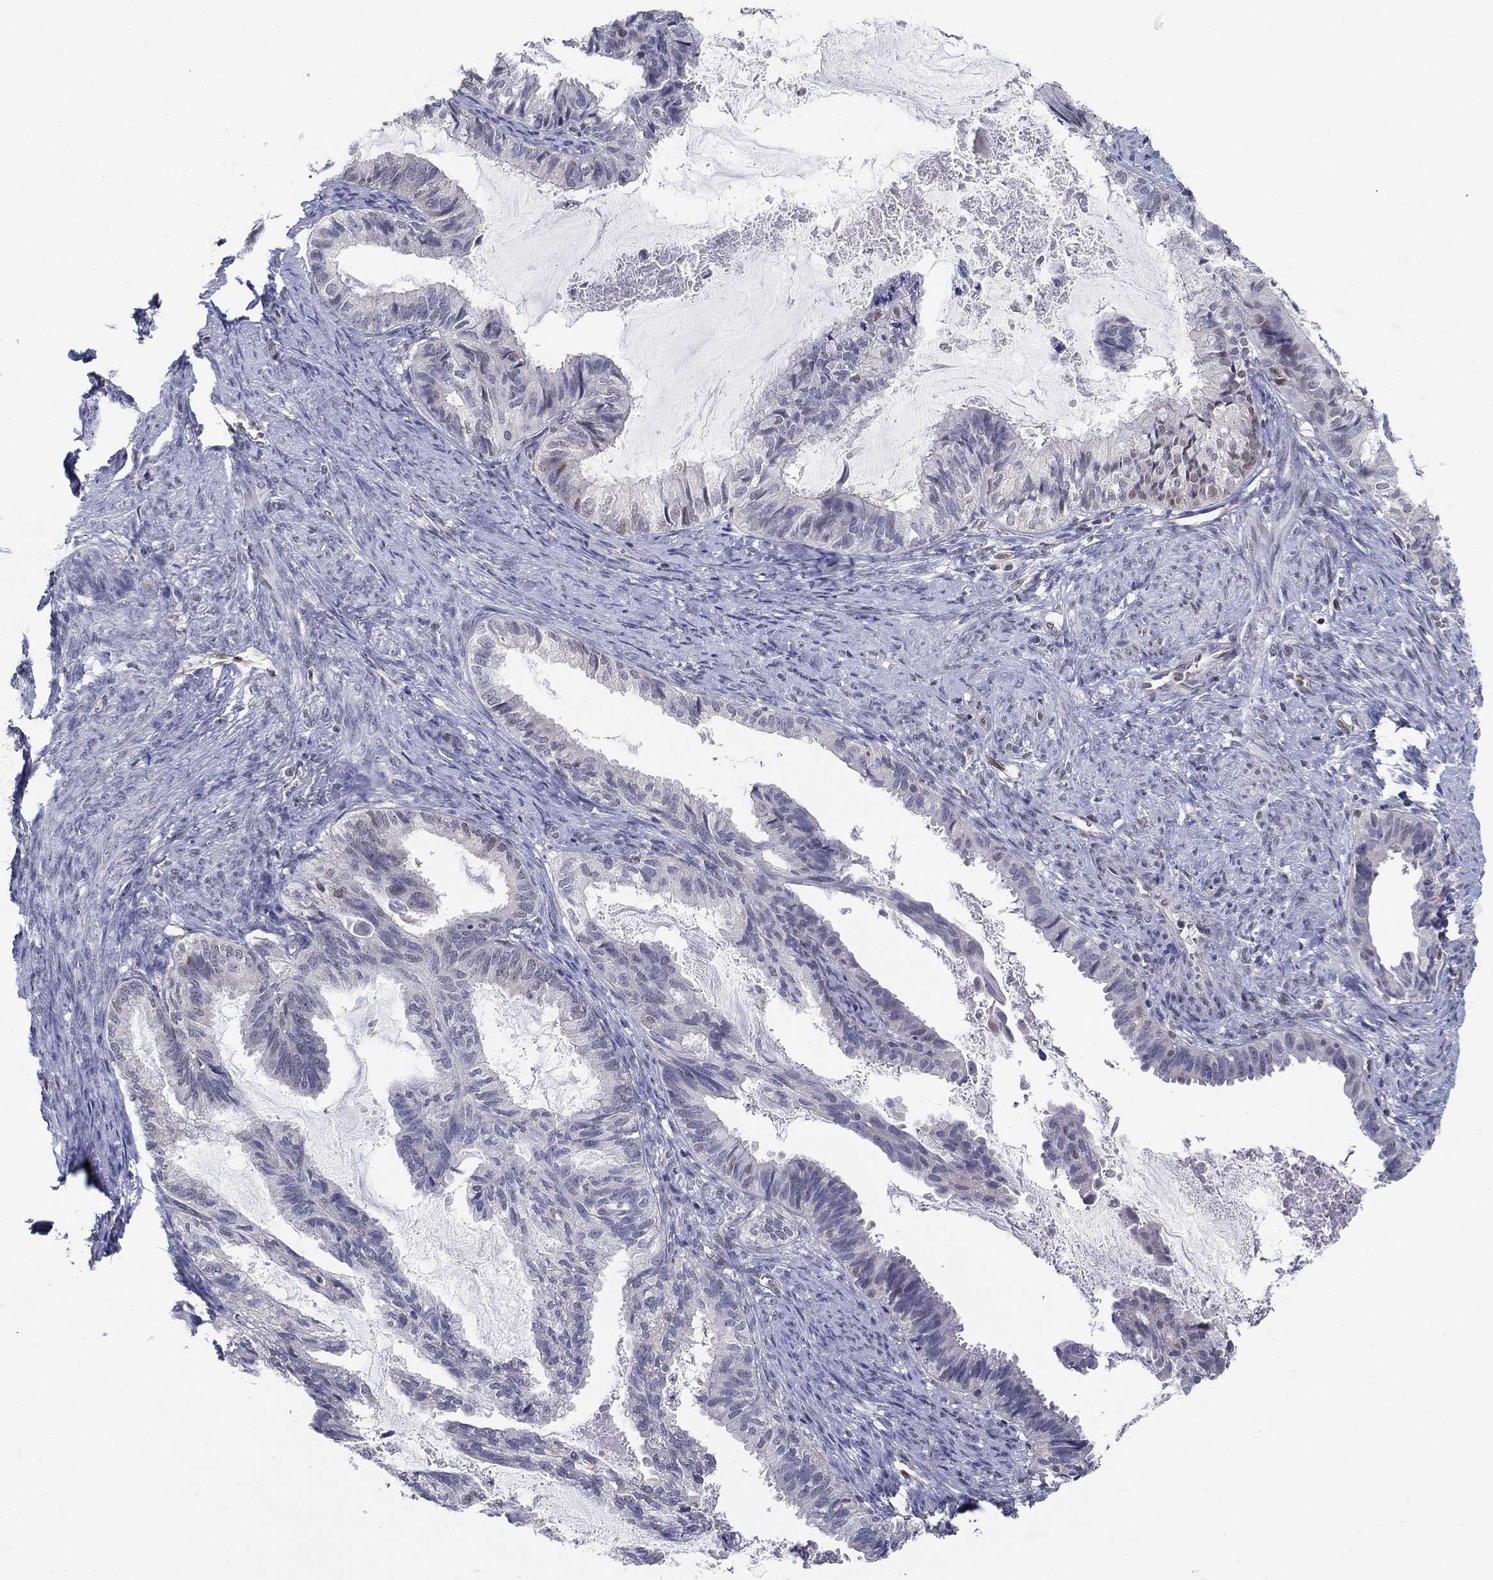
{"staining": {"intensity": "negative", "quantity": "none", "location": "none"}, "tissue": "endometrial cancer", "cell_type": "Tumor cells", "image_type": "cancer", "snomed": [{"axis": "morphology", "description": "Adenocarcinoma, NOS"}, {"axis": "topography", "description": "Endometrium"}], "caption": "The image exhibits no staining of tumor cells in endometrial adenocarcinoma.", "gene": "CENPE", "patient": {"sex": "female", "age": 86}}